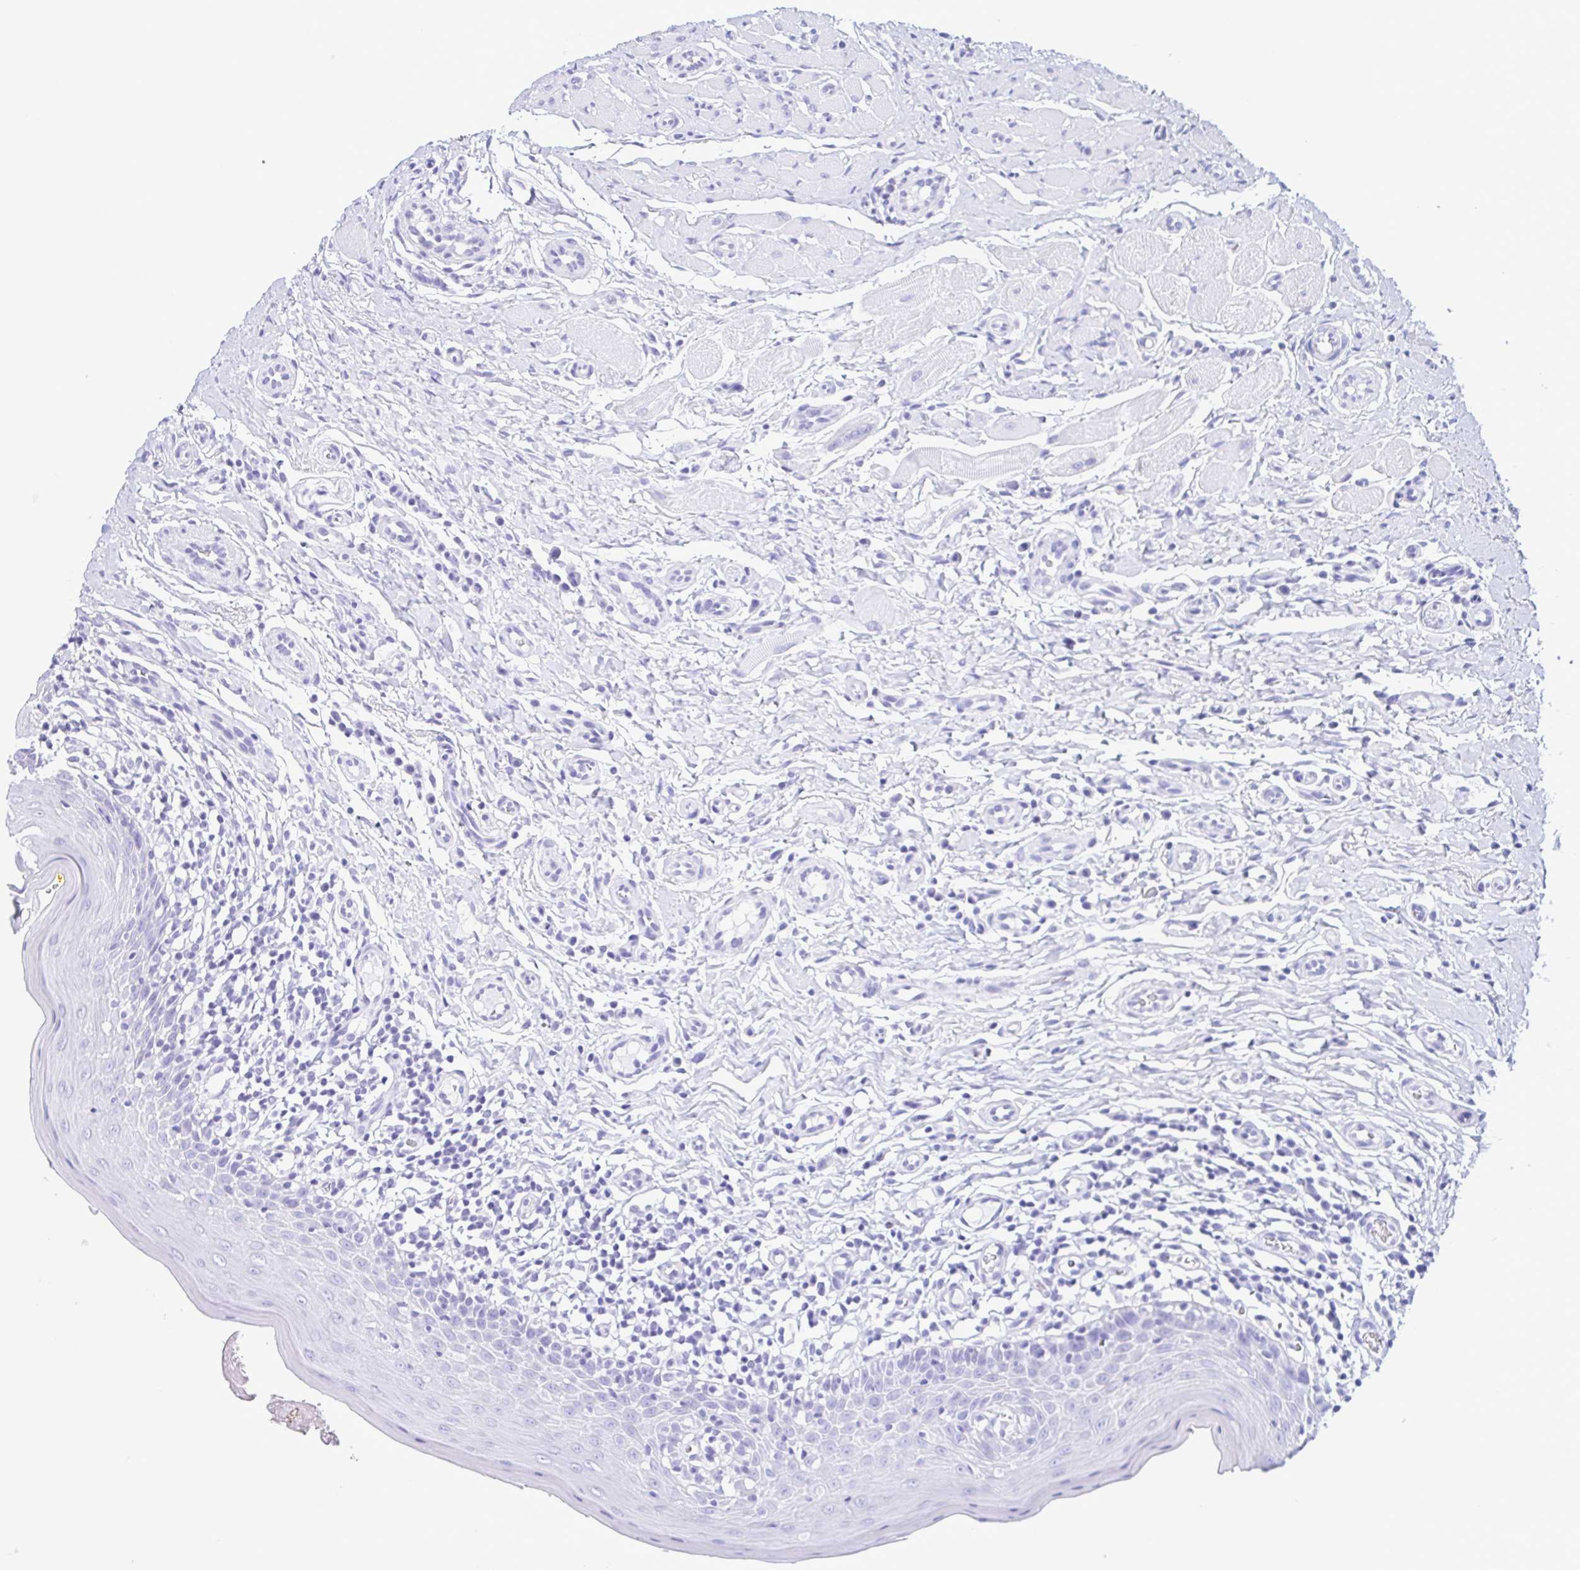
{"staining": {"intensity": "negative", "quantity": "none", "location": "none"}, "tissue": "oral mucosa", "cell_type": "Squamous epithelial cells", "image_type": "normal", "snomed": [{"axis": "morphology", "description": "Normal tissue, NOS"}, {"axis": "topography", "description": "Oral tissue"}, {"axis": "topography", "description": "Tounge, NOS"}], "caption": "The IHC micrograph has no significant positivity in squamous epithelial cells of oral mucosa.", "gene": "PSMB9", "patient": {"sex": "female", "age": 58}}